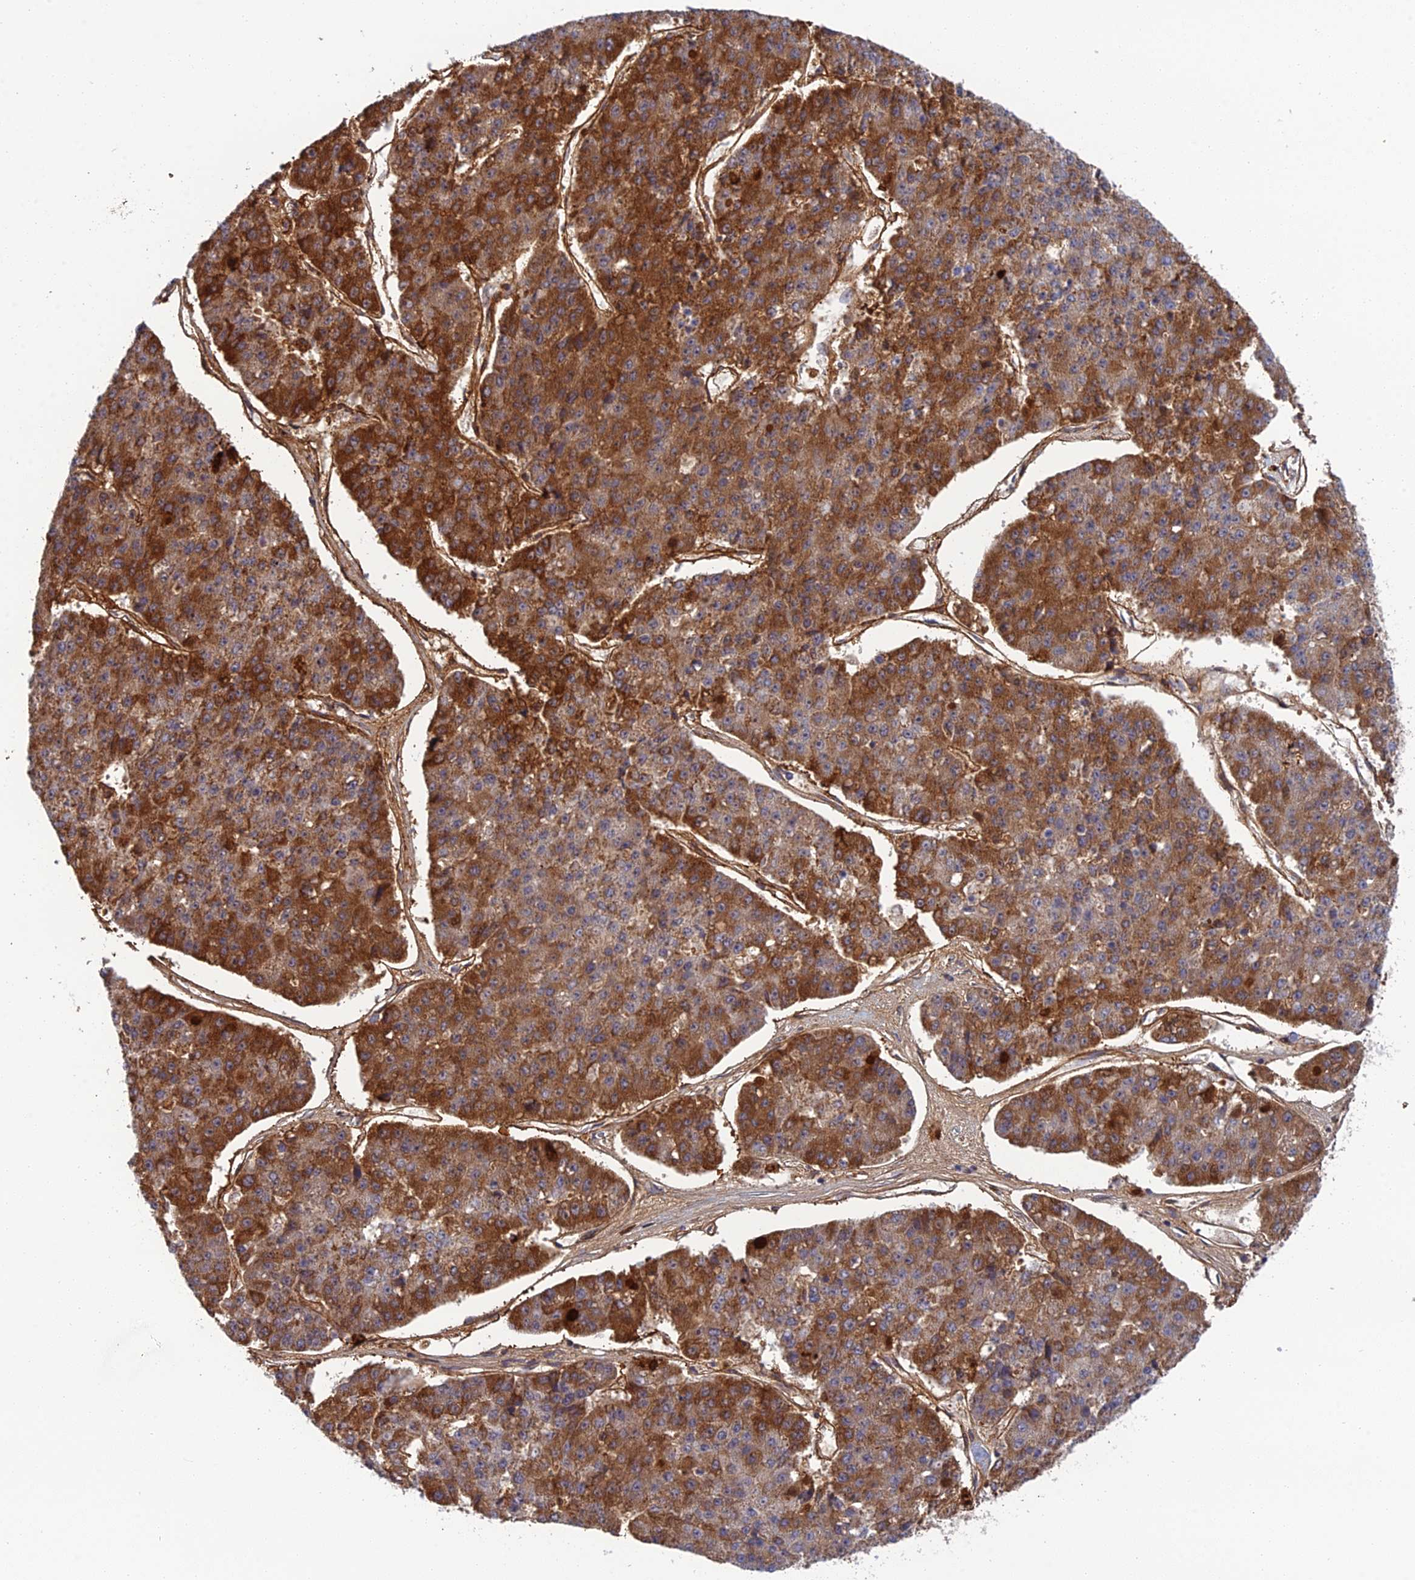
{"staining": {"intensity": "strong", "quantity": ">75%", "location": "cytoplasmic/membranous"}, "tissue": "pancreatic cancer", "cell_type": "Tumor cells", "image_type": "cancer", "snomed": [{"axis": "morphology", "description": "Adenocarcinoma, NOS"}, {"axis": "topography", "description": "Pancreas"}], "caption": "Pancreatic cancer (adenocarcinoma) stained for a protein reveals strong cytoplasmic/membranous positivity in tumor cells.", "gene": "REXO1", "patient": {"sex": "male", "age": 50}}